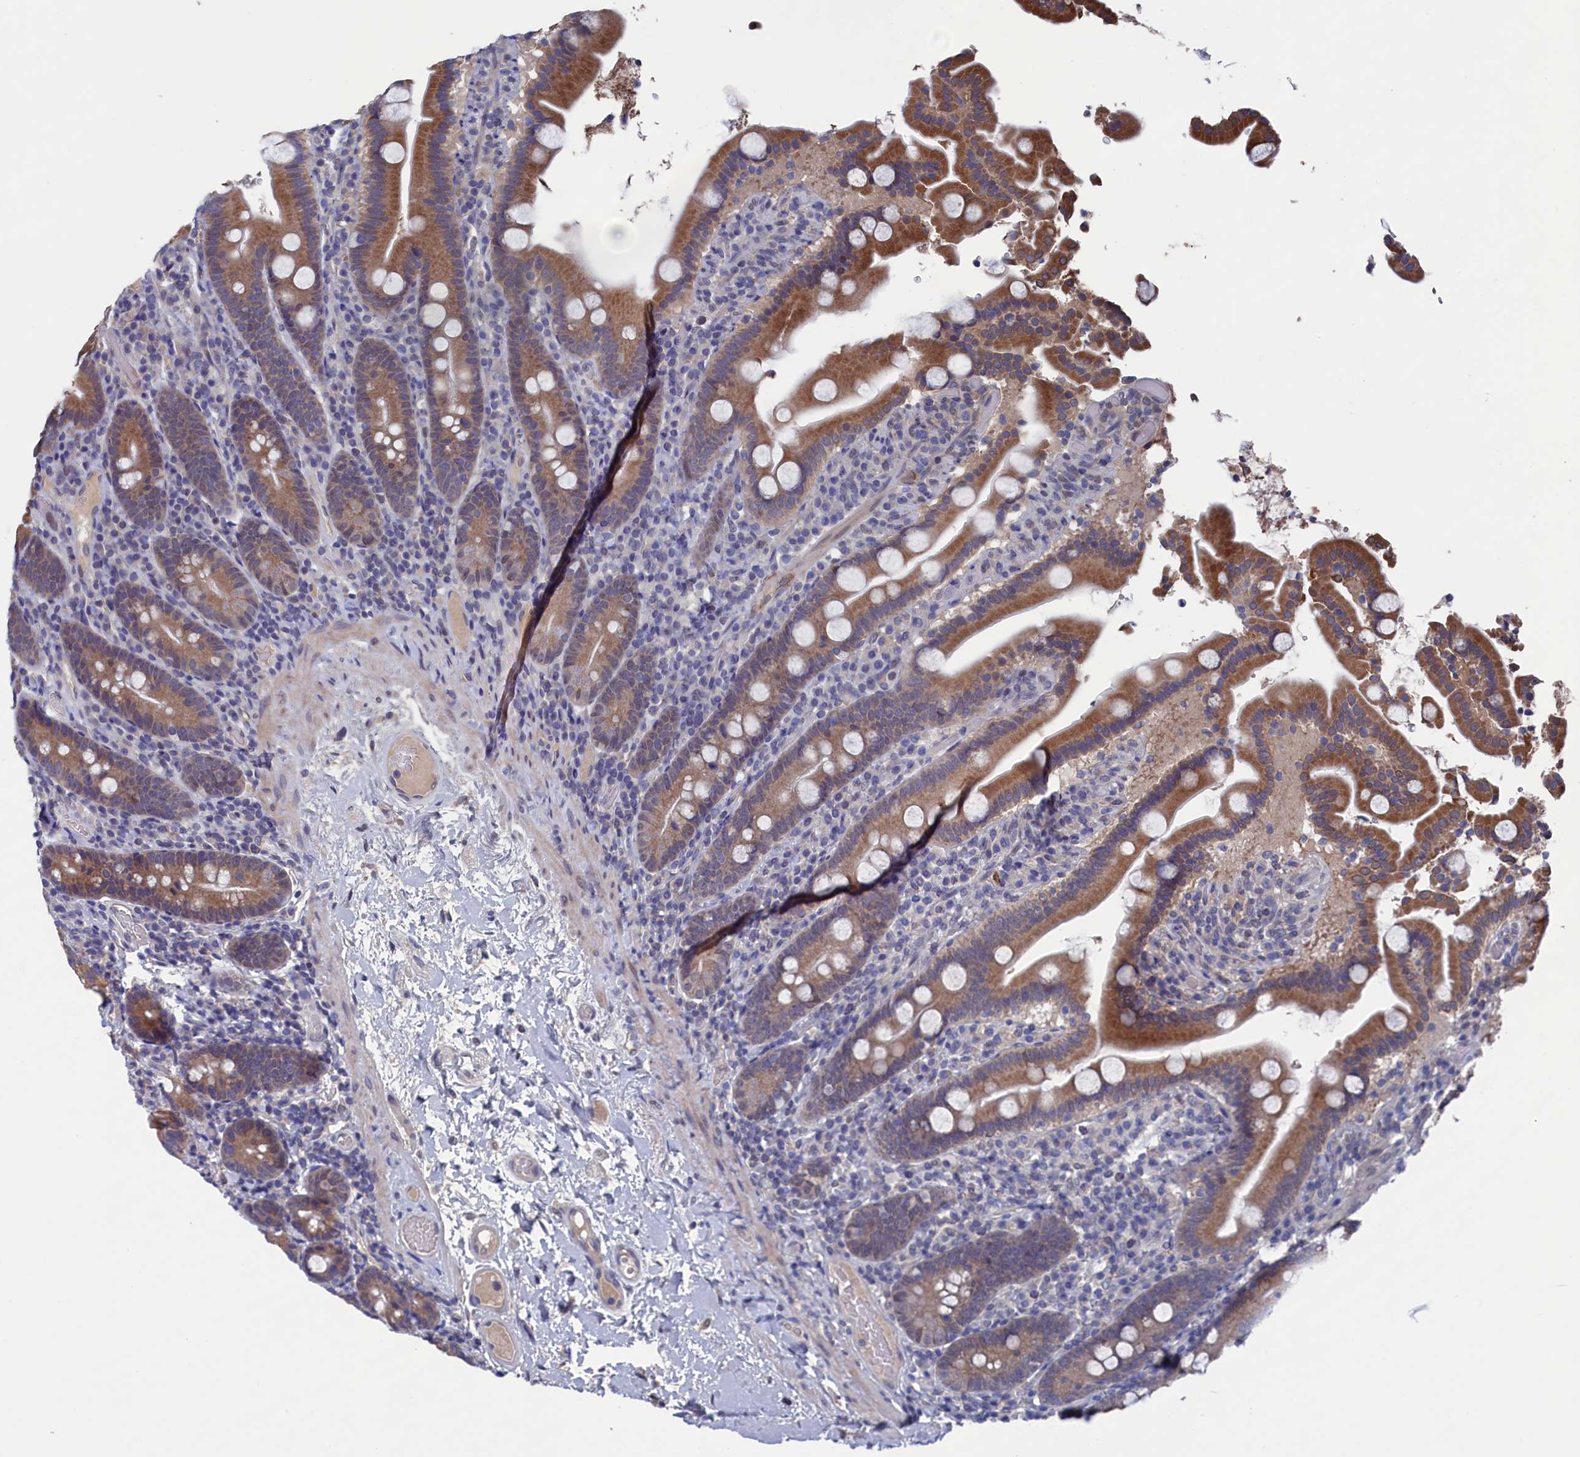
{"staining": {"intensity": "strong", "quantity": ">75%", "location": "cytoplasmic/membranous"}, "tissue": "duodenum", "cell_type": "Glandular cells", "image_type": "normal", "snomed": [{"axis": "morphology", "description": "Normal tissue, NOS"}, {"axis": "topography", "description": "Duodenum"}], "caption": "Duodenum stained with immunohistochemistry (IHC) exhibits strong cytoplasmic/membranous positivity in about >75% of glandular cells.", "gene": "SPATA13", "patient": {"sex": "male", "age": 55}}